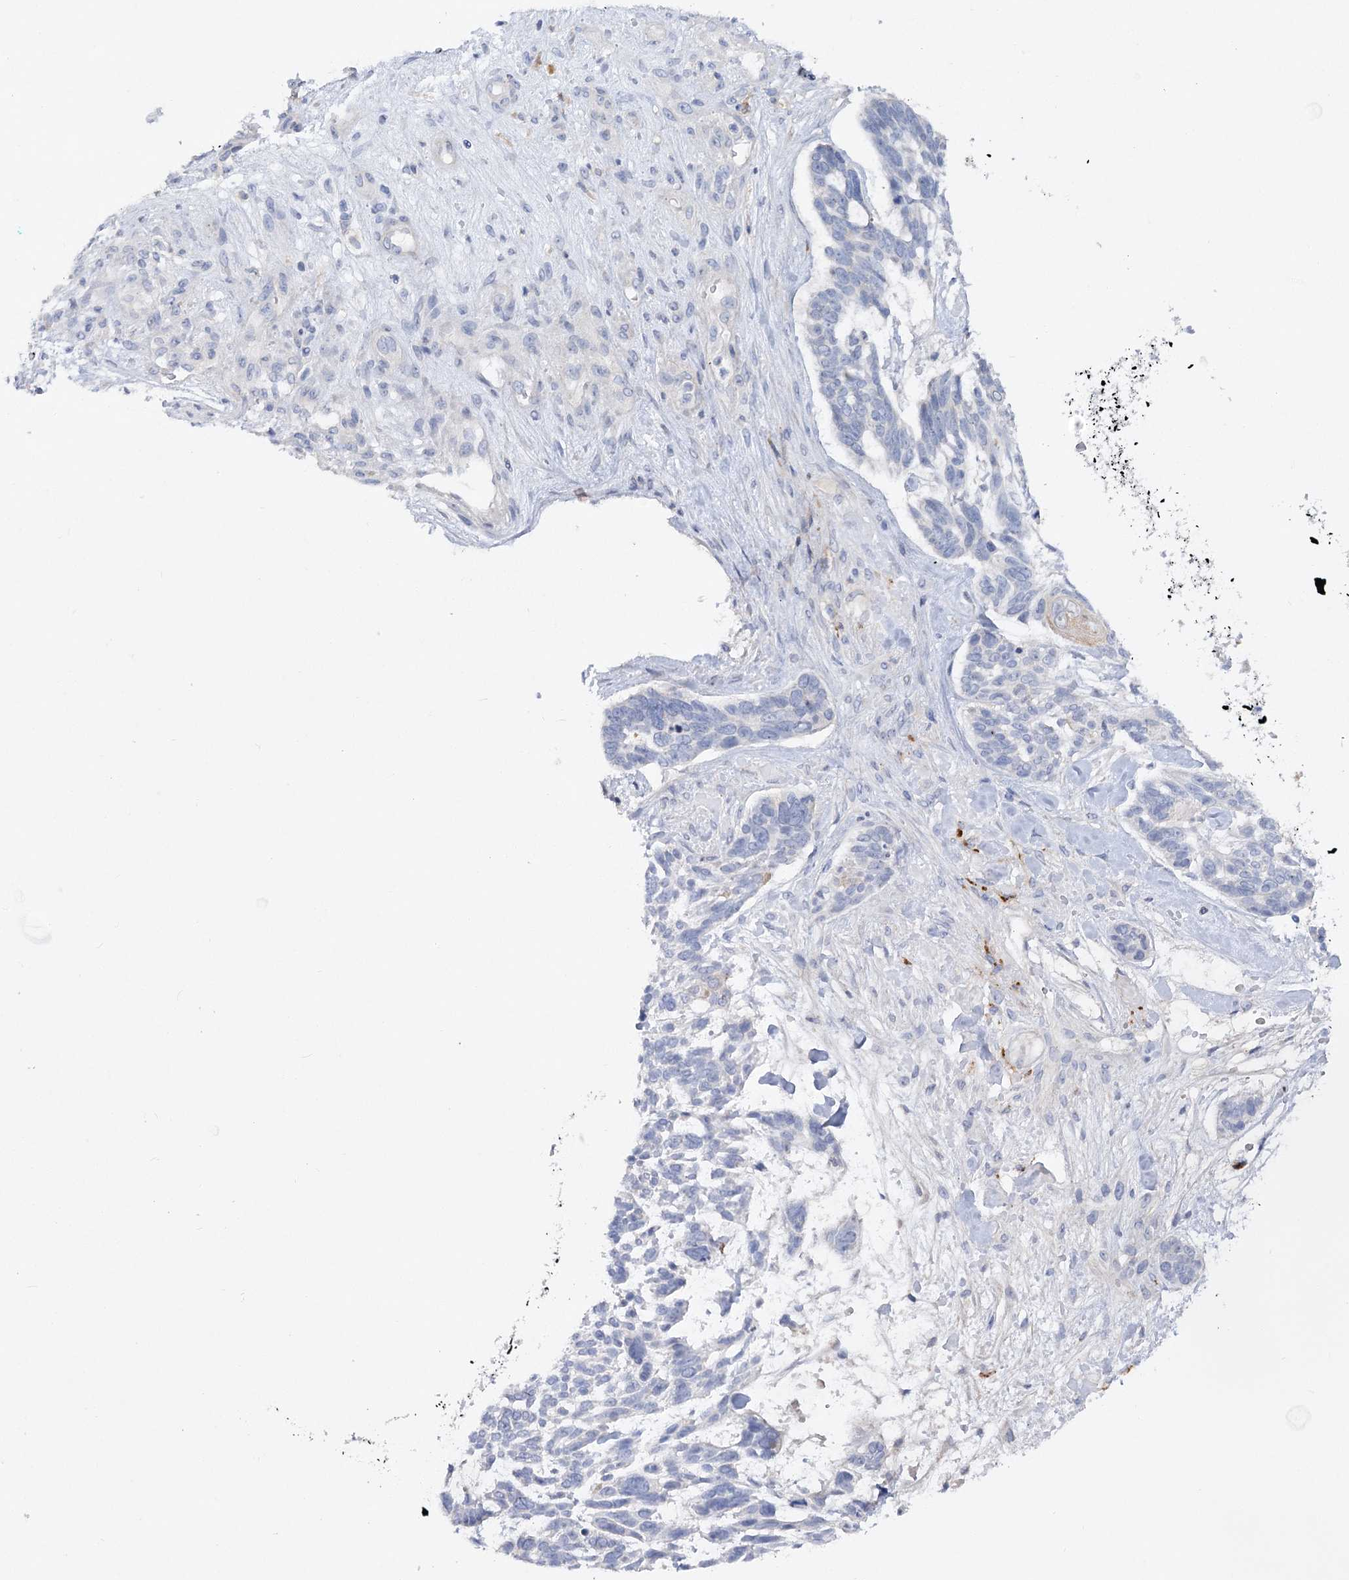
{"staining": {"intensity": "negative", "quantity": "none", "location": "none"}, "tissue": "skin cancer", "cell_type": "Tumor cells", "image_type": "cancer", "snomed": [{"axis": "morphology", "description": "Basal cell carcinoma"}, {"axis": "topography", "description": "Skin"}], "caption": "IHC of basal cell carcinoma (skin) demonstrates no positivity in tumor cells. (Immunohistochemistry, brightfield microscopy, high magnification).", "gene": "SCN11A", "patient": {"sex": "male", "age": 88}}